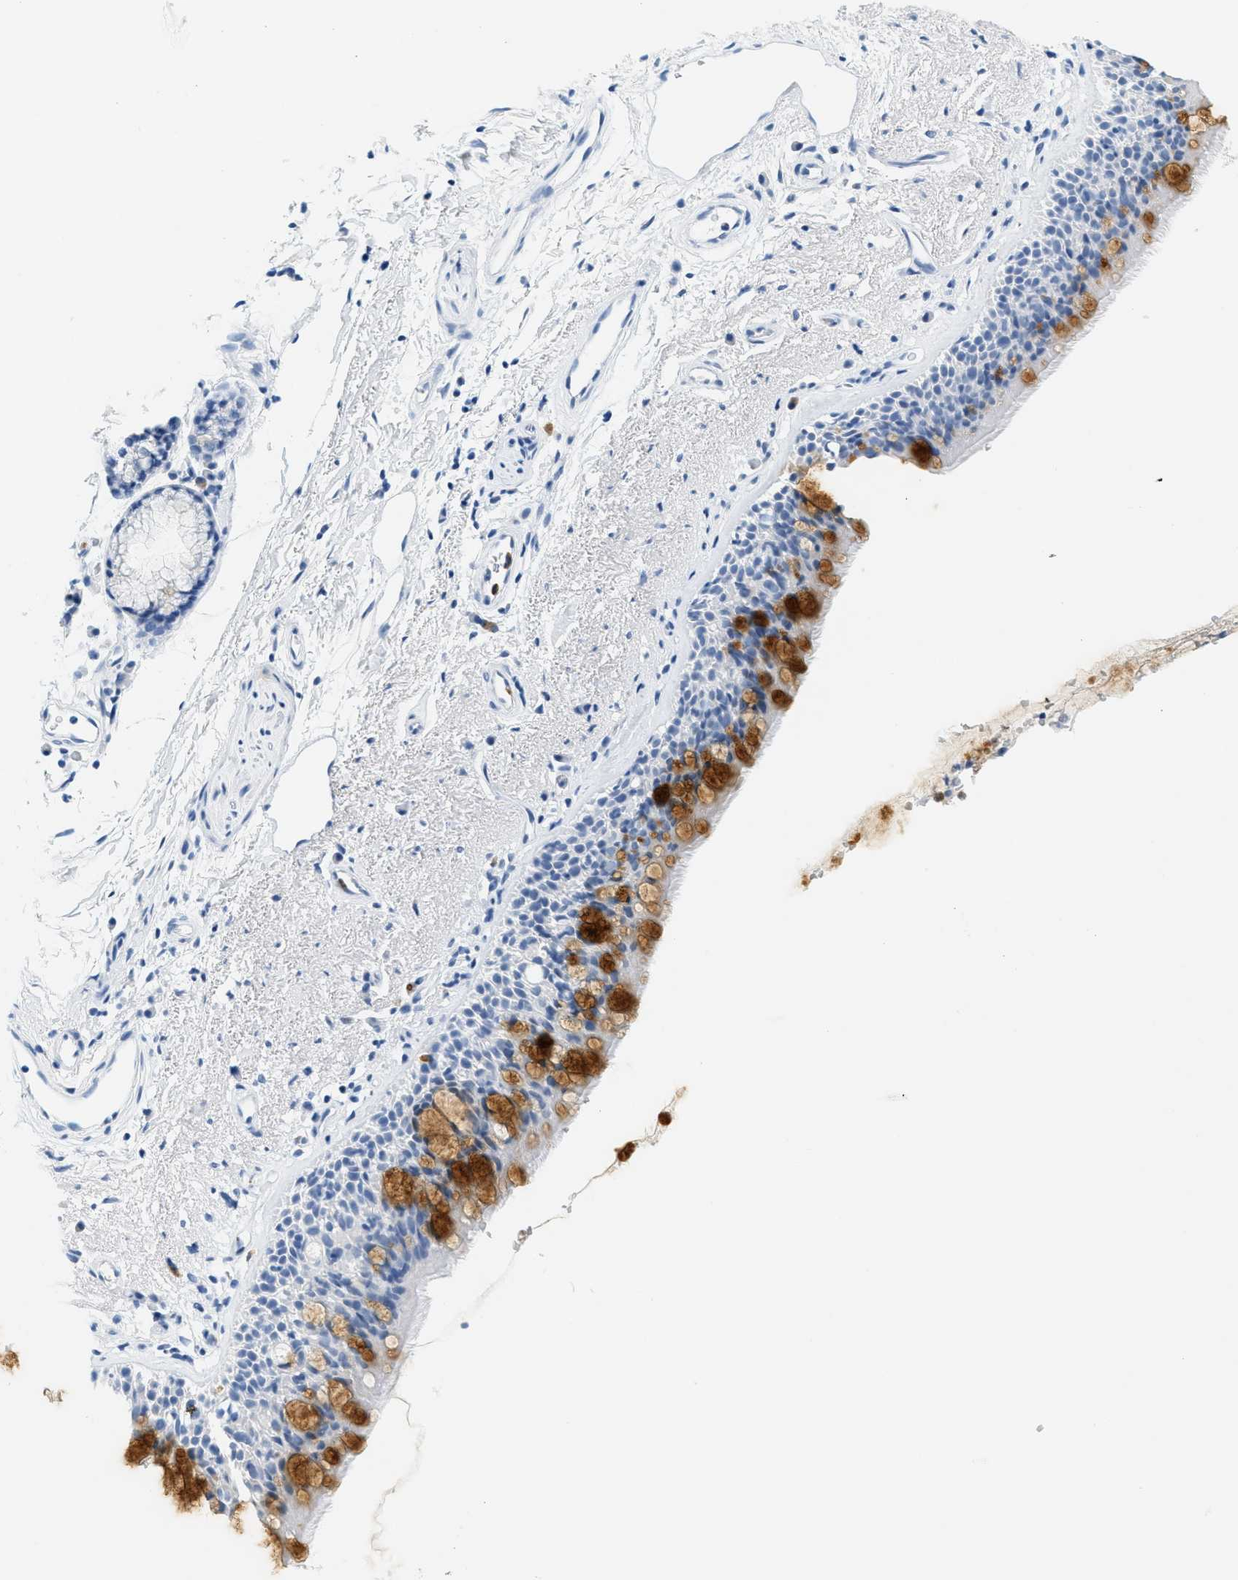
{"staining": {"intensity": "strong", "quantity": "<25%", "location": "cytoplasmic/membranous"}, "tissue": "bronchus", "cell_type": "Respiratory epithelial cells", "image_type": "normal", "snomed": [{"axis": "morphology", "description": "Normal tissue, NOS"}, {"axis": "topography", "description": "Bronchus"}], "caption": "This is an image of IHC staining of benign bronchus, which shows strong positivity in the cytoplasmic/membranous of respiratory epithelial cells.", "gene": "LCN2", "patient": {"sex": "female", "age": 54}}